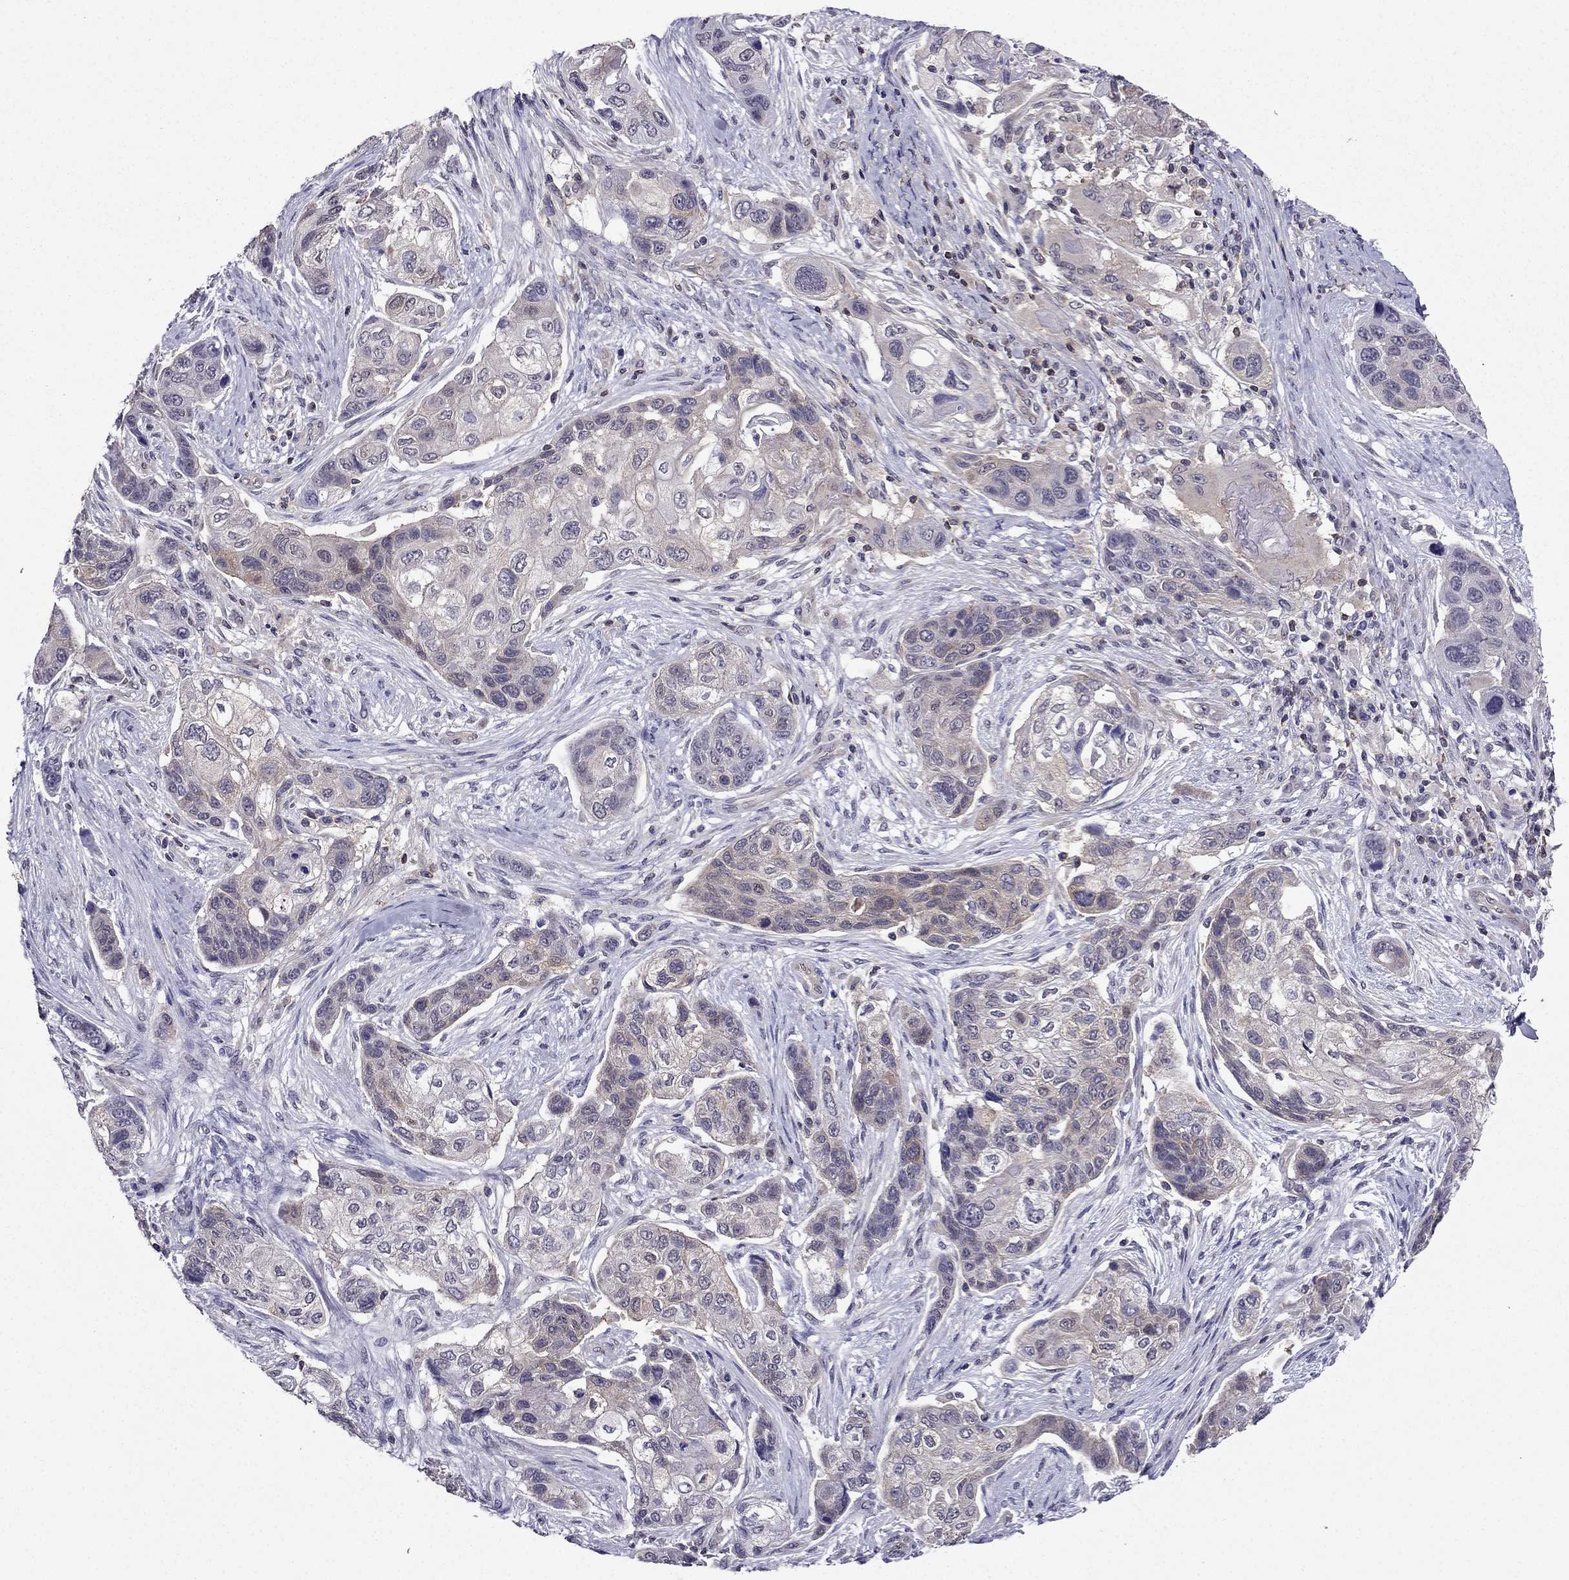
{"staining": {"intensity": "negative", "quantity": "none", "location": "none"}, "tissue": "lung cancer", "cell_type": "Tumor cells", "image_type": "cancer", "snomed": [{"axis": "morphology", "description": "Squamous cell carcinoma, NOS"}, {"axis": "topography", "description": "Lung"}], "caption": "Protein analysis of squamous cell carcinoma (lung) demonstrates no significant expression in tumor cells.", "gene": "AAK1", "patient": {"sex": "male", "age": 69}}